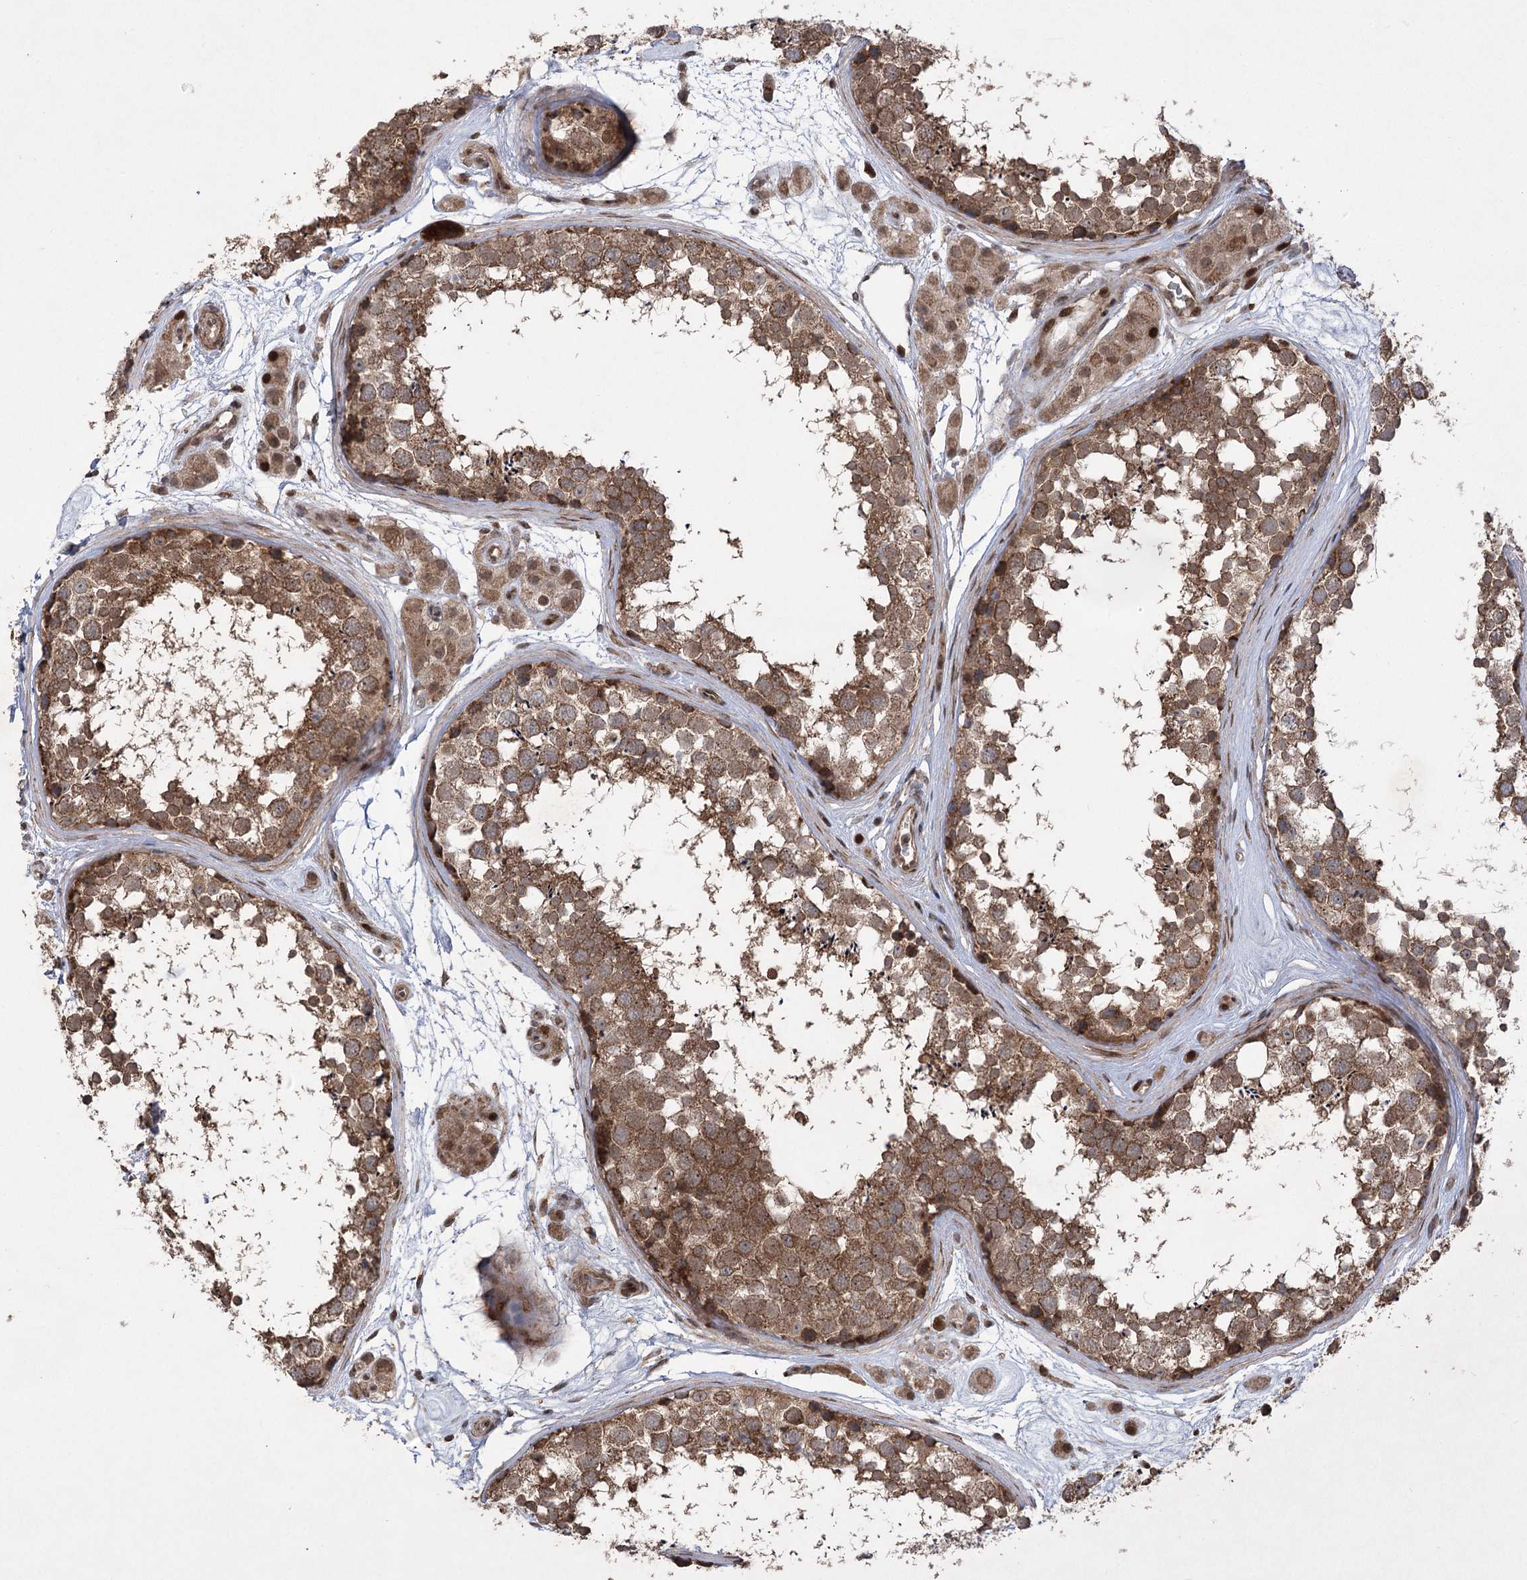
{"staining": {"intensity": "moderate", "quantity": ">75%", "location": "cytoplasmic/membranous"}, "tissue": "testis", "cell_type": "Cells in seminiferous ducts", "image_type": "normal", "snomed": [{"axis": "morphology", "description": "Normal tissue, NOS"}, {"axis": "topography", "description": "Testis"}], "caption": "An image of testis stained for a protein exhibits moderate cytoplasmic/membranous brown staining in cells in seminiferous ducts.", "gene": "TENM2", "patient": {"sex": "male", "age": 56}}